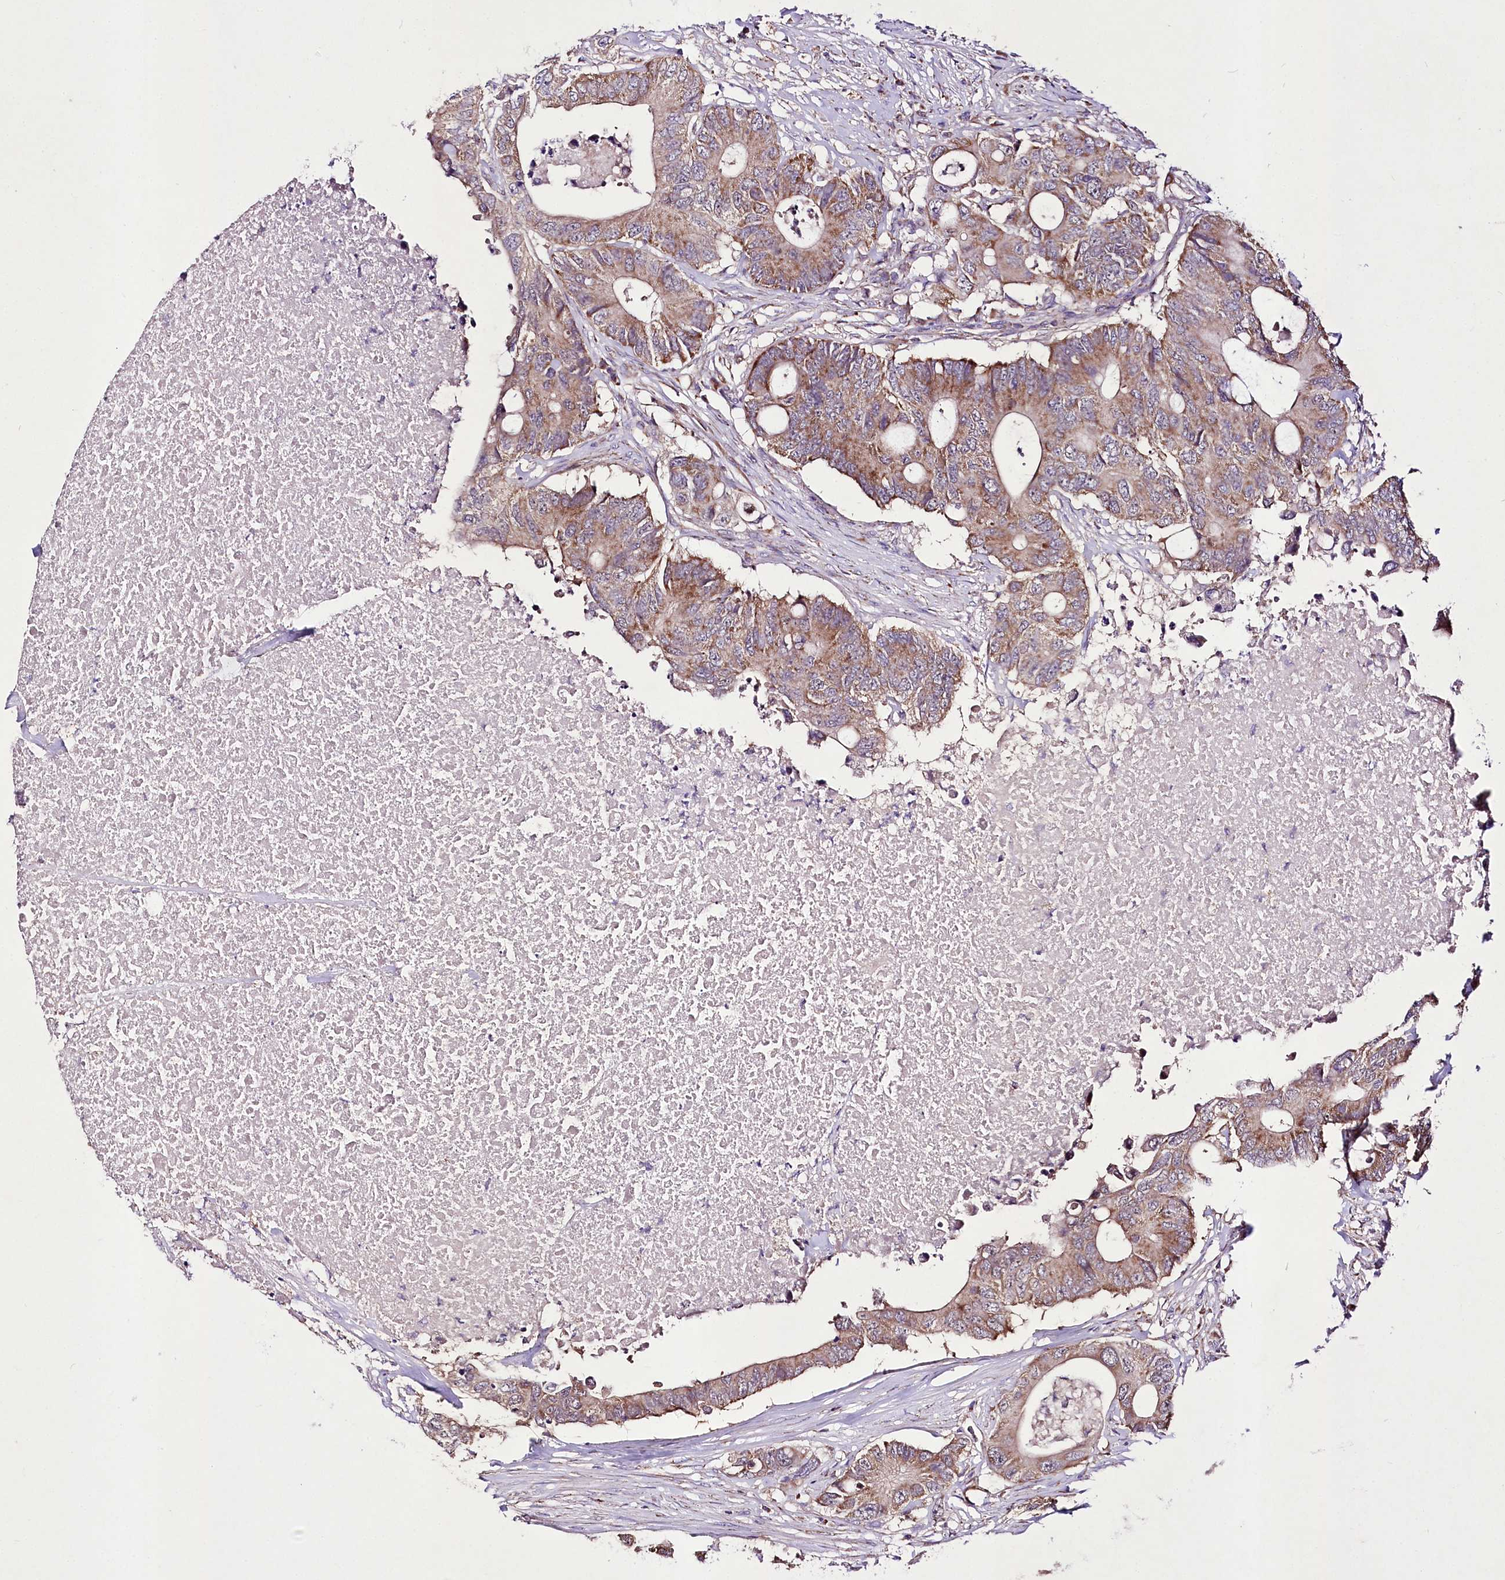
{"staining": {"intensity": "moderate", "quantity": ">75%", "location": "cytoplasmic/membranous"}, "tissue": "colorectal cancer", "cell_type": "Tumor cells", "image_type": "cancer", "snomed": [{"axis": "morphology", "description": "Adenocarcinoma, NOS"}, {"axis": "topography", "description": "Colon"}], "caption": "Adenocarcinoma (colorectal) was stained to show a protein in brown. There is medium levels of moderate cytoplasmic/membranous staining in about >75% of tumor cells.", "gene": "ATE1", "patient": {"sex": "male", "age": 71}}